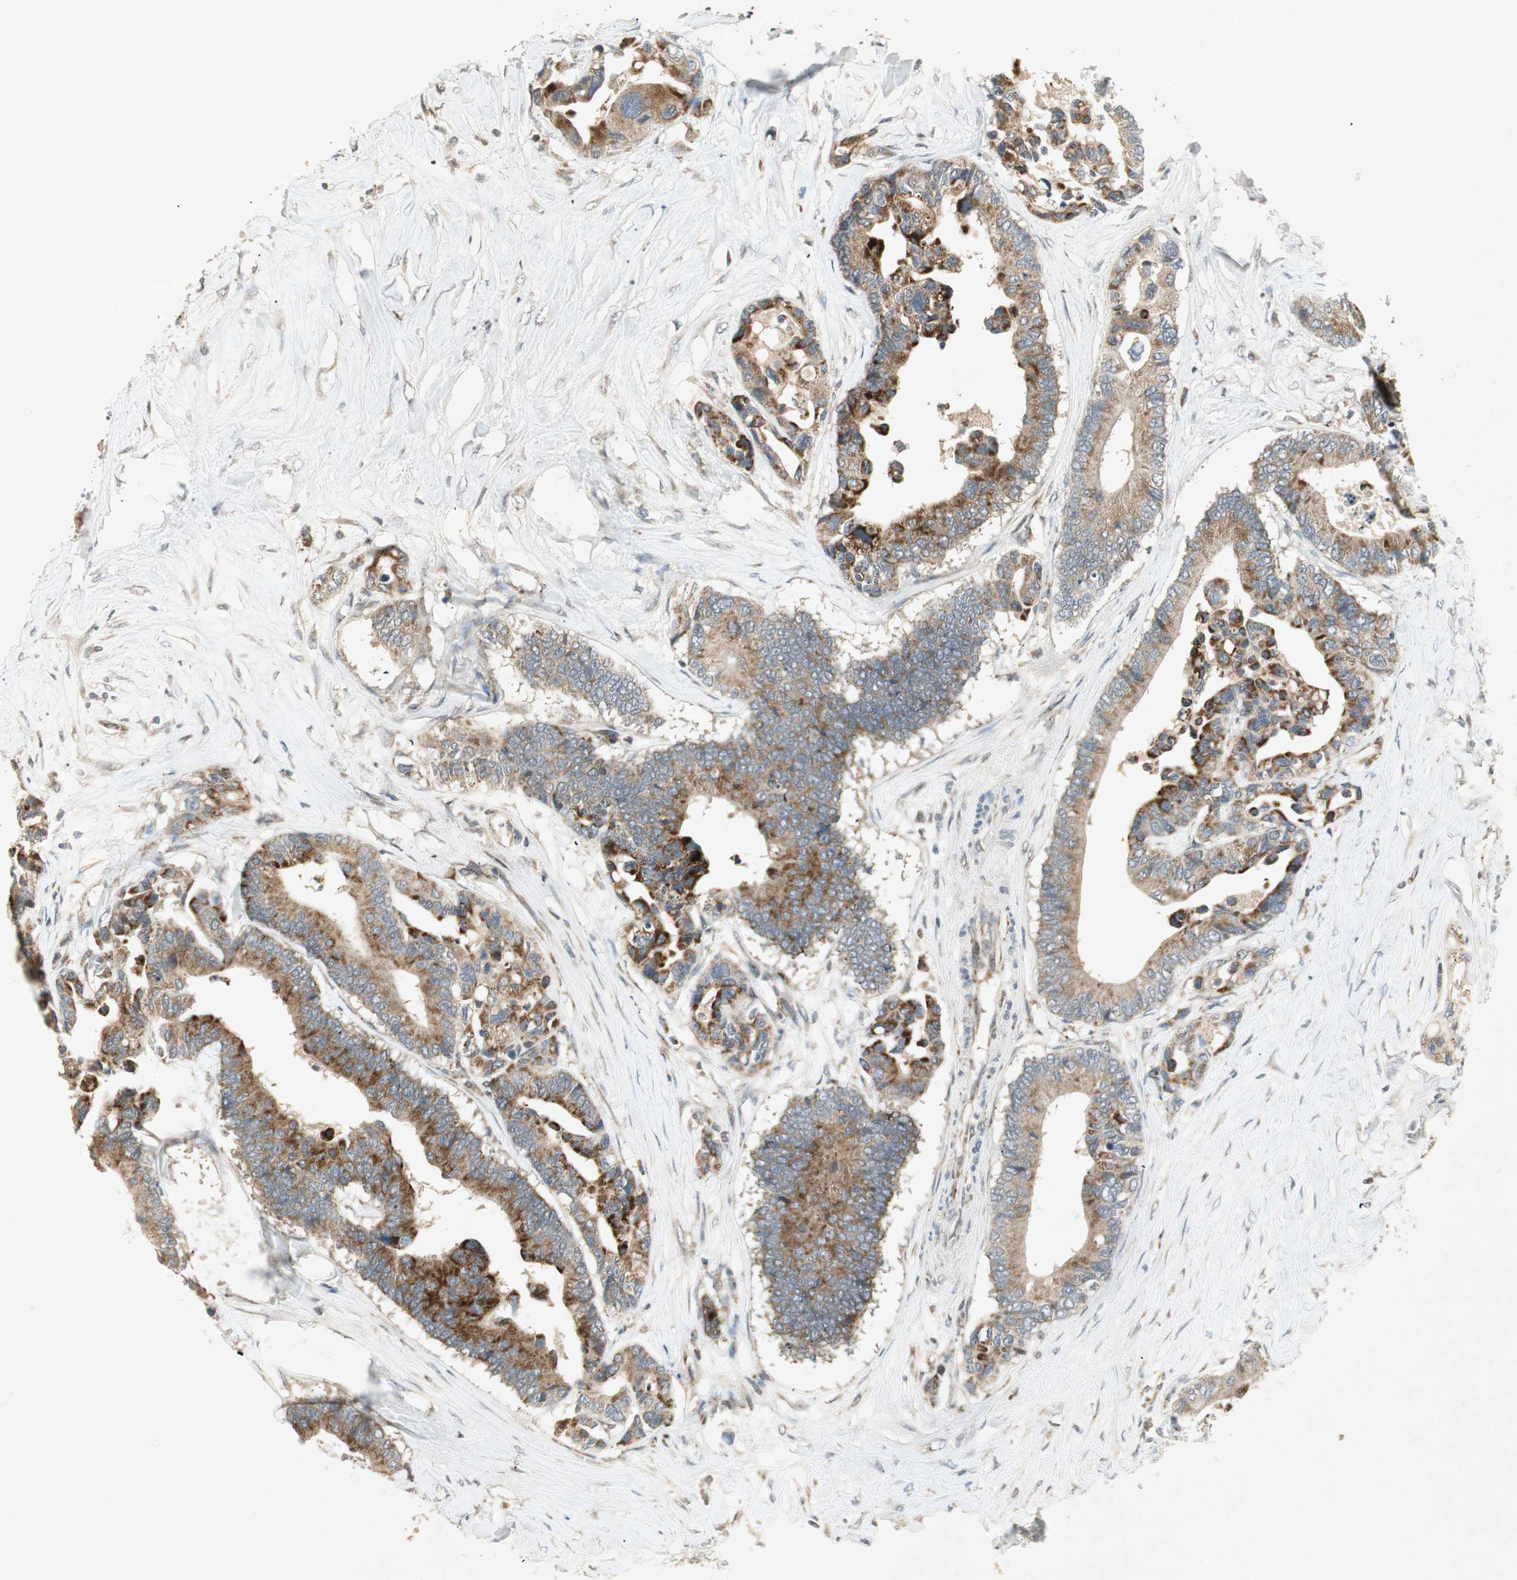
{"staining": {"intensity": "strong", "quantity": ">75%", "location": "cytoplasmic/membranous"}, "tissue": "colorectal cancer", "cell_type": "Tumor cells", "image_type": "cancer", "snomed": [{"axis": "morphology", "description": "Normal tissue, NOS"}, {"axis": "morphology", "description": "Adenocarcinoma, NOS"}, {"axis": "topography", "description": "Colon"}], "caption": "Immunohistochemical staining of human colorectal adenocarcinoma exhibits high levels of strong cytoplasmic/membranous protein staining in approximately >75% of tumor cells.", "gene": "USP2", "patient": {"sex": "male", "age": 82}}